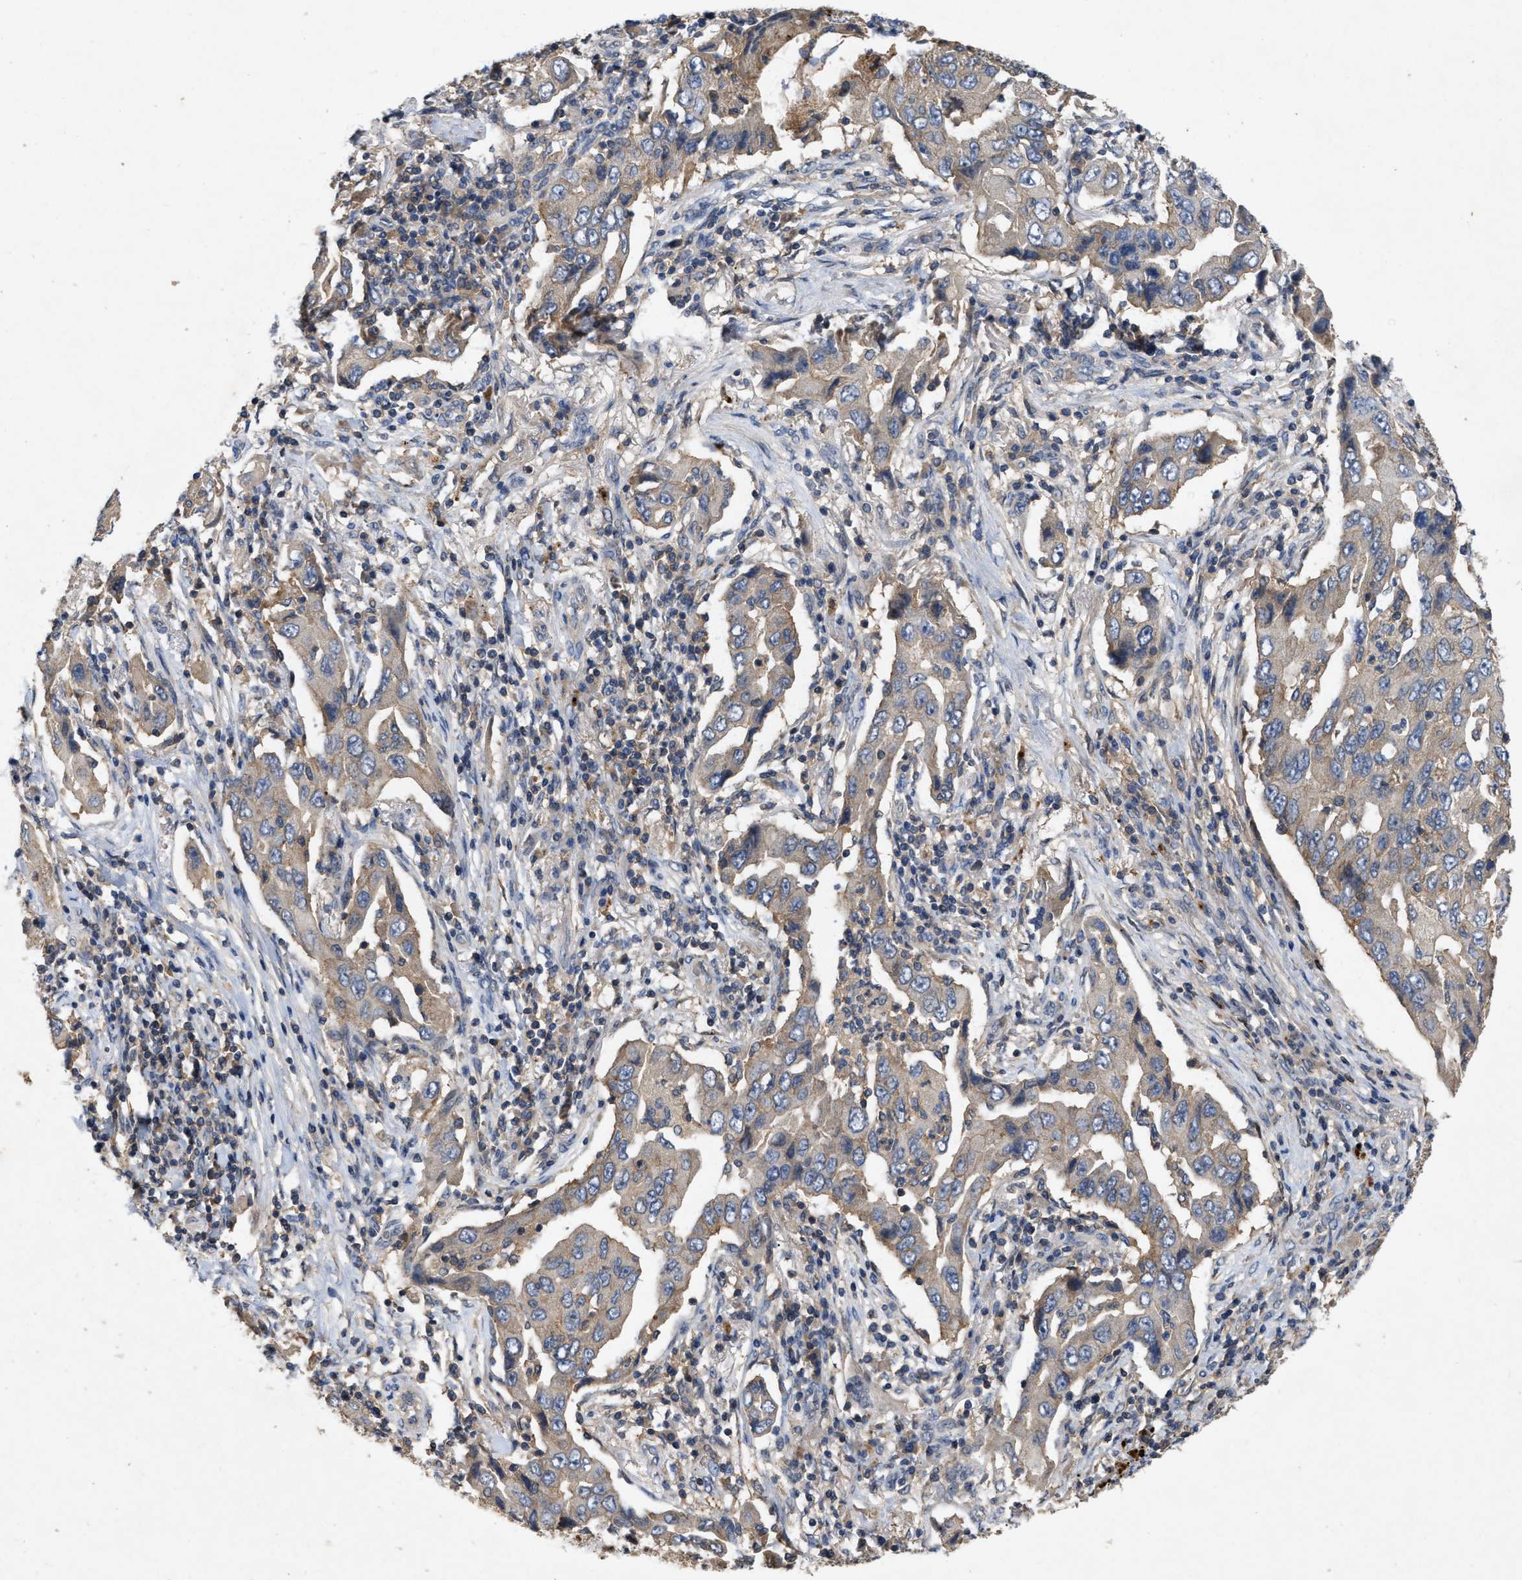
{"staining": {"intensity": "weak", "quantity": ">75%", "location": "cytoplasmic/membranous"}, "tissue": "lung cancer", "cell_type": "Tumor cells", "image_type": "cancer", "snomed": [{"axis": "morphology", "description": "Adenocarcinoma, NOS"}, {"axis": "topography", "description": "Lung"}], "caption": "Immunohistochemistry micrograph of human lung adenocarcinoma stained for a protein (brown), which reveals low levels of weak cytoplasmic/membranous staining in about >75% of tumor cells.", "gene": "LPAR2", "patient": {"sex": "female", "age": 65}}